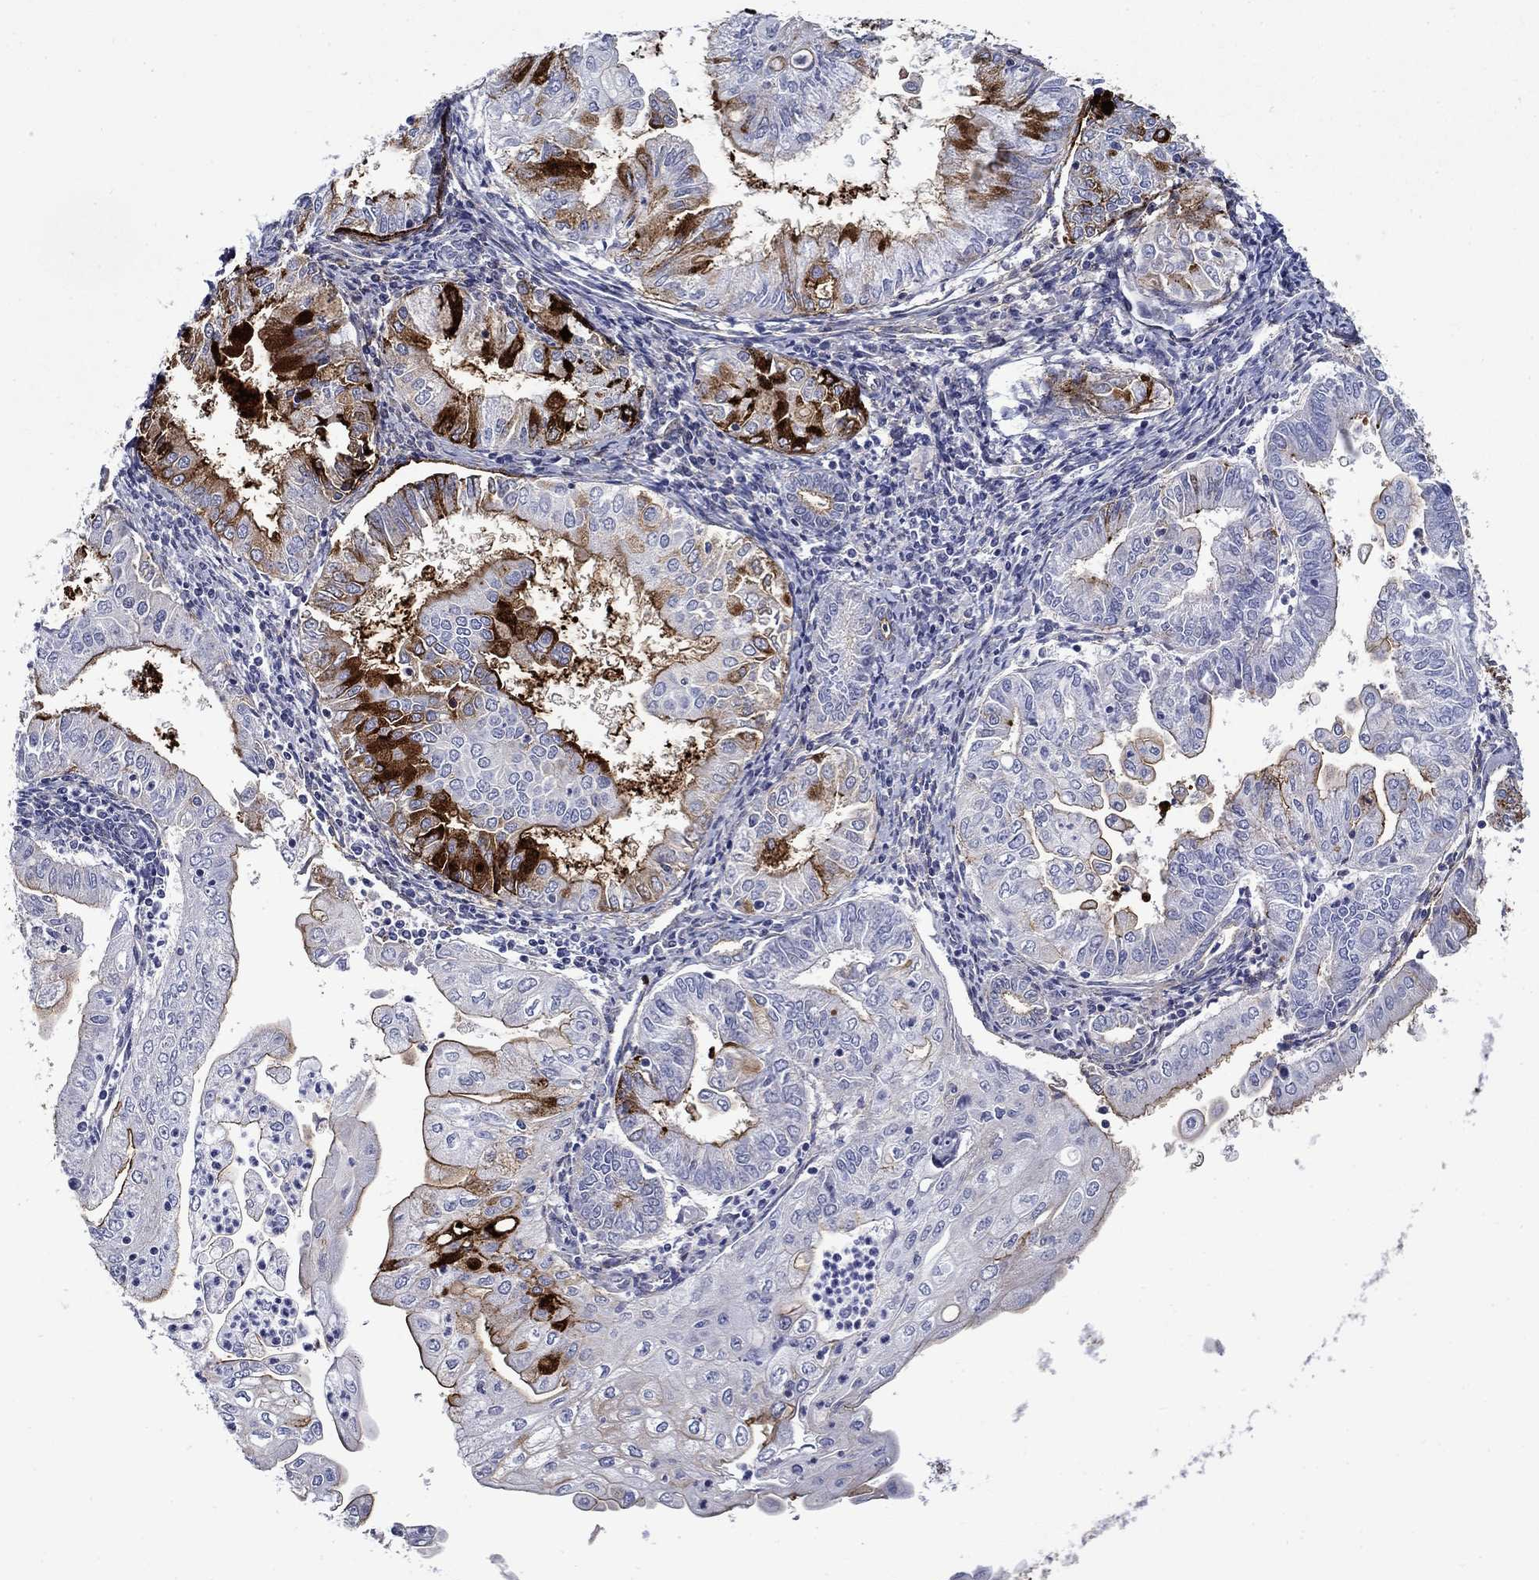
{"staining": {"intensity": "strong", "quantity": "<25%", "location": "cytoplasmic/membranous"}, "tissue": "endometrial cancer", "cell_type": "Tumor cells", "image_type": "cancer", "snomed": [{"axis": "morphology", "description": "Adenocarcinoma, NOS"}, {"axis": "topography", "description": "Endometrium"}], "caption": "This histopathology image displays IHC staining of human endometrial cancer, with medium strong cytoplasmic/membranous staining in about <25% of tumor cells.", "gene": "C4orf19", "patient": {"sex": "female", "age": 56}}